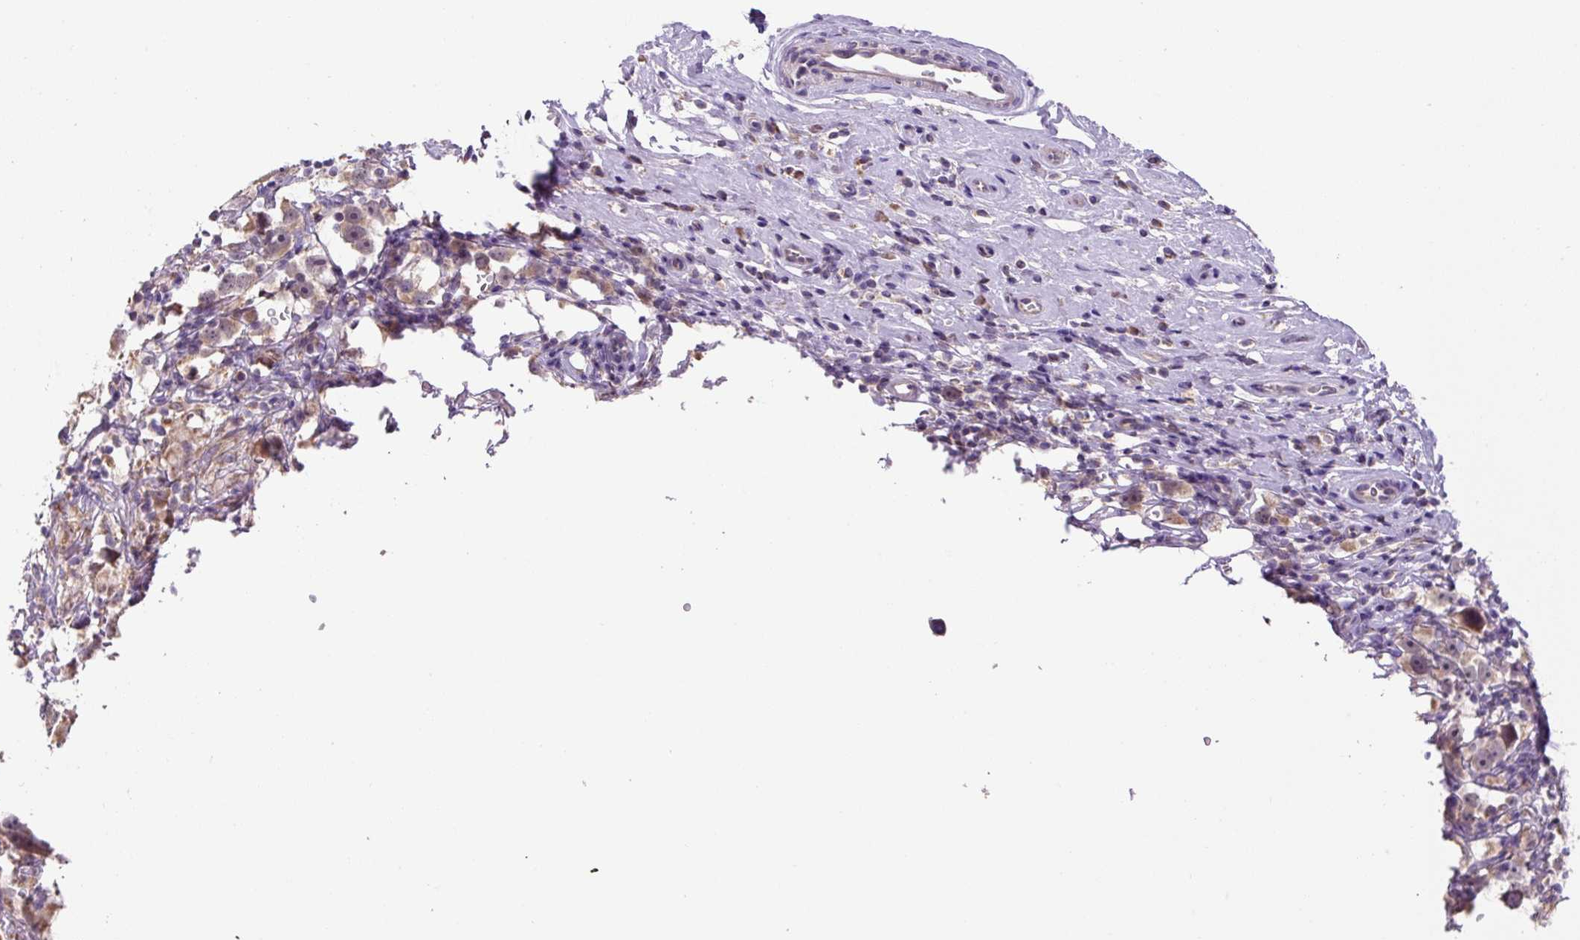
{"staining": {"intensity": "weak", "quantity": "25%-75%", "location": "cytoplasmic/membranous"}, "tissue": "testis cancer", "cell_type": "Tumor cells", "image_type": "cancer", "snomed": [{"axis": "morphology", "description": "Seminoma, NOS"}, {"axis": "topography", "description": "Testis"}], "caption": "Tumor cells demonstrate low levels of weak cytoplasmic/membranous staining in approximately 25%-75% of cells in testis cancer.", "gene": "MFSD9", "patient": {"sex": "male", "age": 49}}